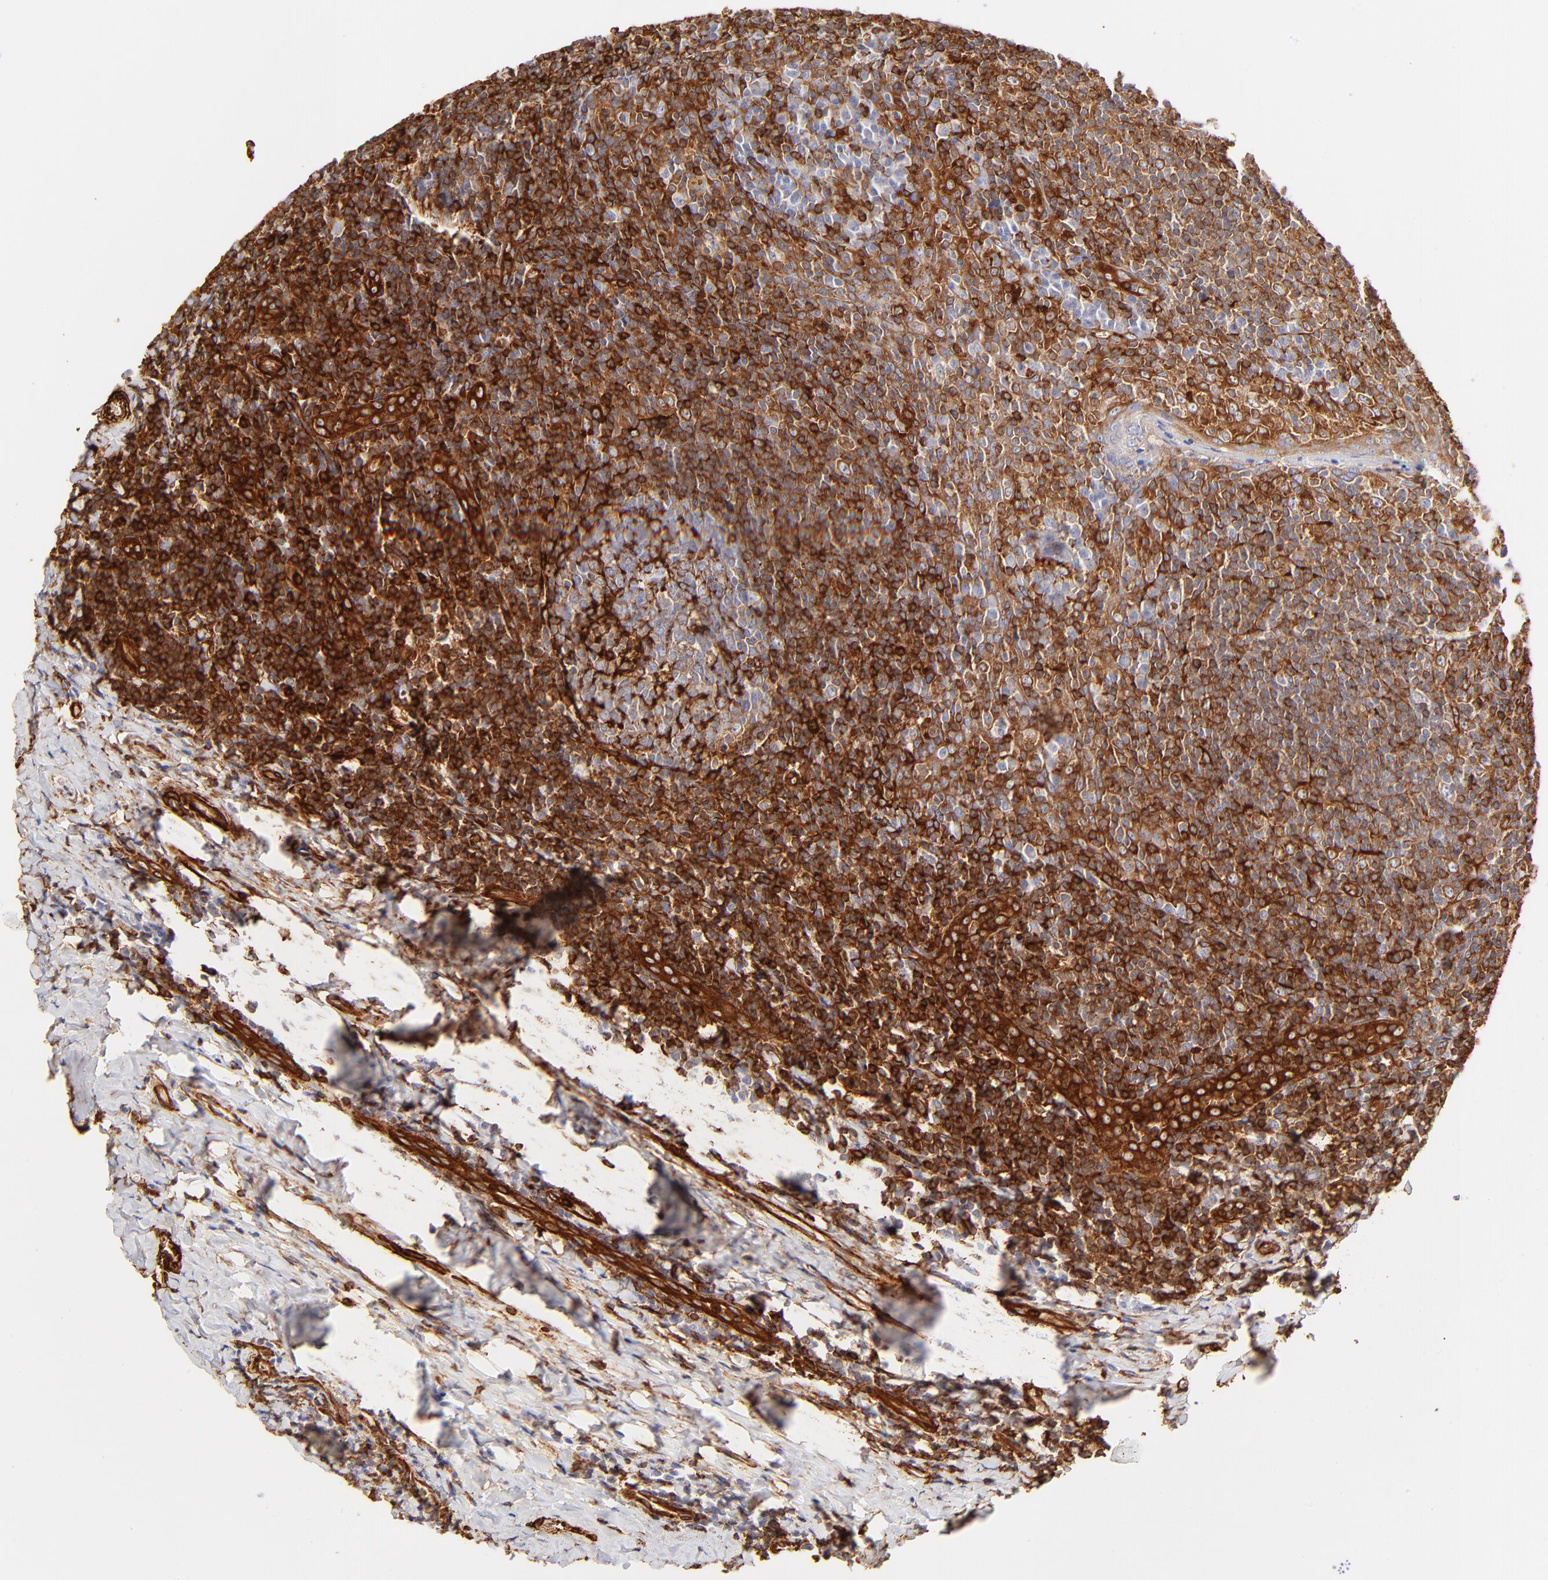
{"staining": {"intensity": "negative", "quantity": "none", "location": "none"}, "tissue": "tonsil", "cell_type": "Germinal center cells", "image_type": "normal", "snomed": [{"axis": "morphology", "description": "Normal tissue, NOS"}, {"axis": "topography", "description": "Tonsil"}], "caption": "This is a histopathology image of immunohistochemistry (IHC) staining of benign tonsil, which shows no expression in germinal center cells.", "gene": "FLNA", "patient": {"sex": "male", "age": 31}}